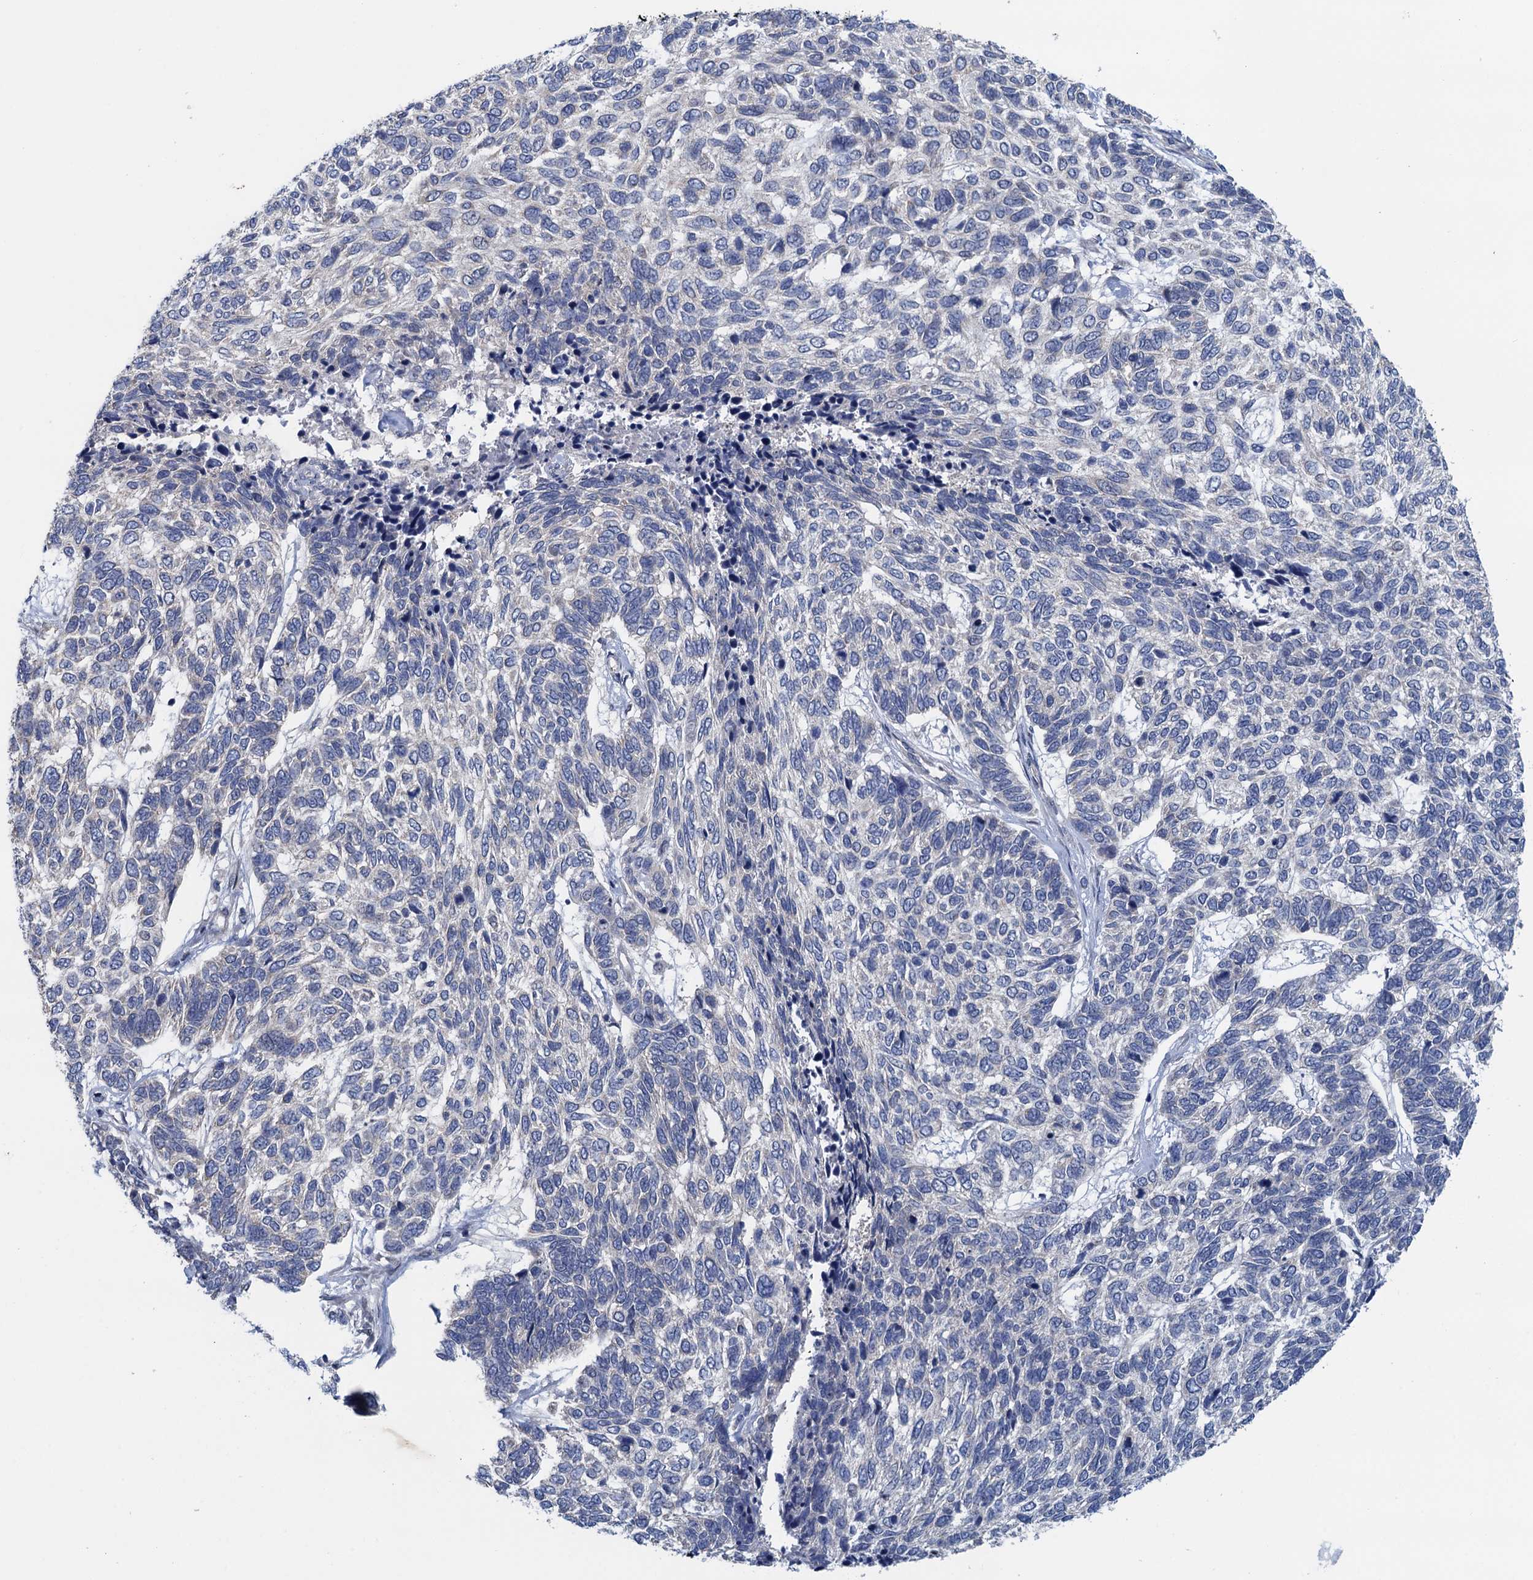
{"staining": {"intensity": "negative", "quantity": "none", "location": "none"}, "tissue": "skin cancer", "cell_type": "Tumor cells", "image_type": "cancer", "snomed": [{"axis": "morphology", "description": "Basal cell carcinoma"}, {"axis": "topography", "description": "Skin"}], "caption": "IHC of skin cancer (basal cell carcinoma) demonstrates no positivity in tumor cells.", "gene": "CTU2", "patient": {"sex": "female", "age": 65}}